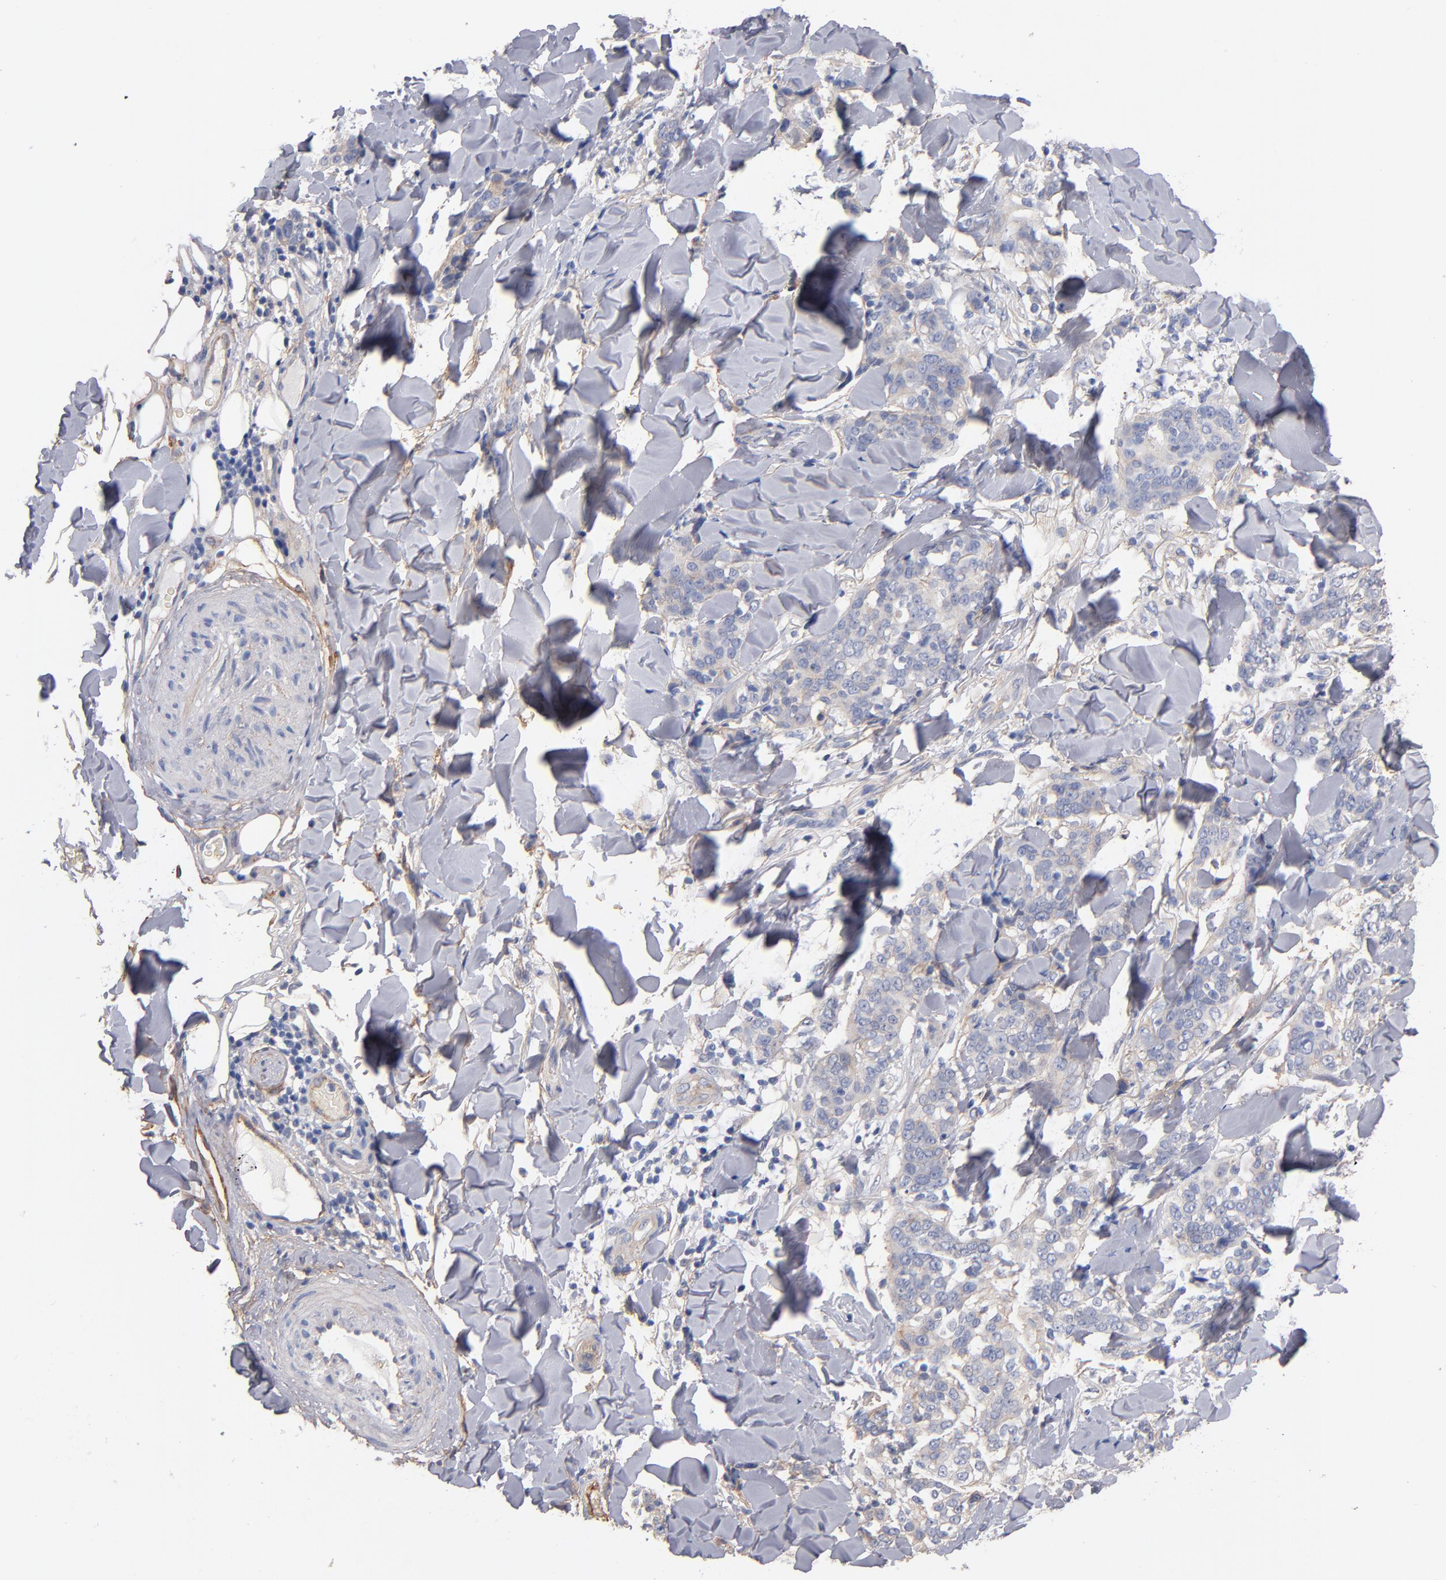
{"staining": {"intensity": "weak", "quantity": "<25%", "location": "cytoplasmic/membranous"}, "tissue": "skin cancer", "cell_type": "Tumor cells", "image_type": "cancer", "snomed": [{"axis": "morphology", "description": "Normal tissue, NOS"}, {"axis": "morphology", "description": "Squamous cell carcinoma, NOS"}, {"axis": "topography", "description": "Skin"}], "caption": "Tumor cells show no significant positivity in skin squamous cell carcinoma.", "gene": "PLSCR4", "patient": {"sex": "female", "age": 83}}